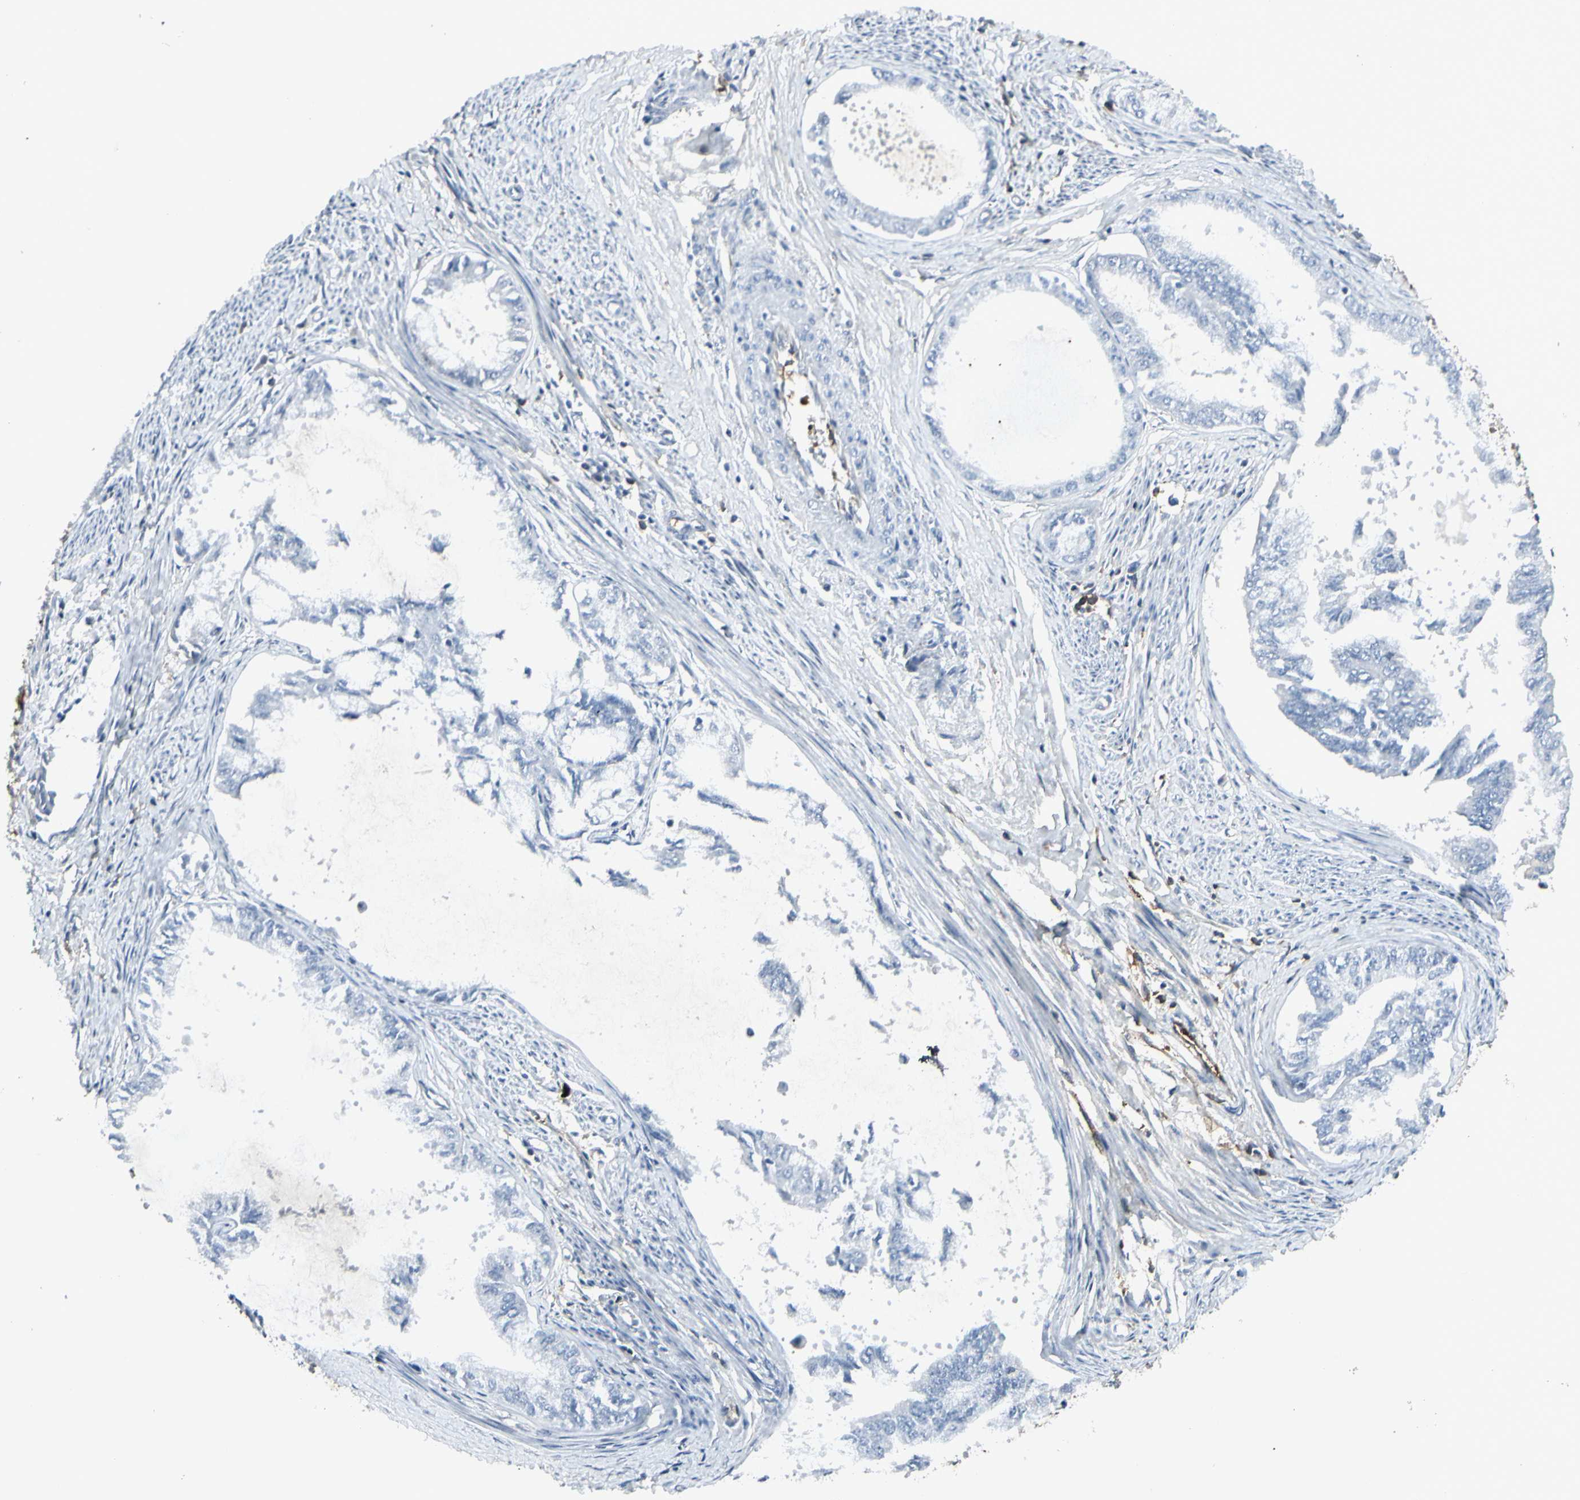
{"staining": {"intensity": "negative", "quantity": "none", "location": "none"}, "tissue": "endometrial cancer", "cell_type": "Tumor cells", "image_type": "cancer", "snomed": [{"axis": "morphology", "description": "Adenocarcinoma, NOS"}, {"axis": "topography", "description": "Endometrium"}], "caption": "This is a micrograph of IHC staining of endometrial adenocarcinoma, which shows no positivity in tumor cells.", "gene": "IGHM", "patient": {"sex": "female", "age": 86}}